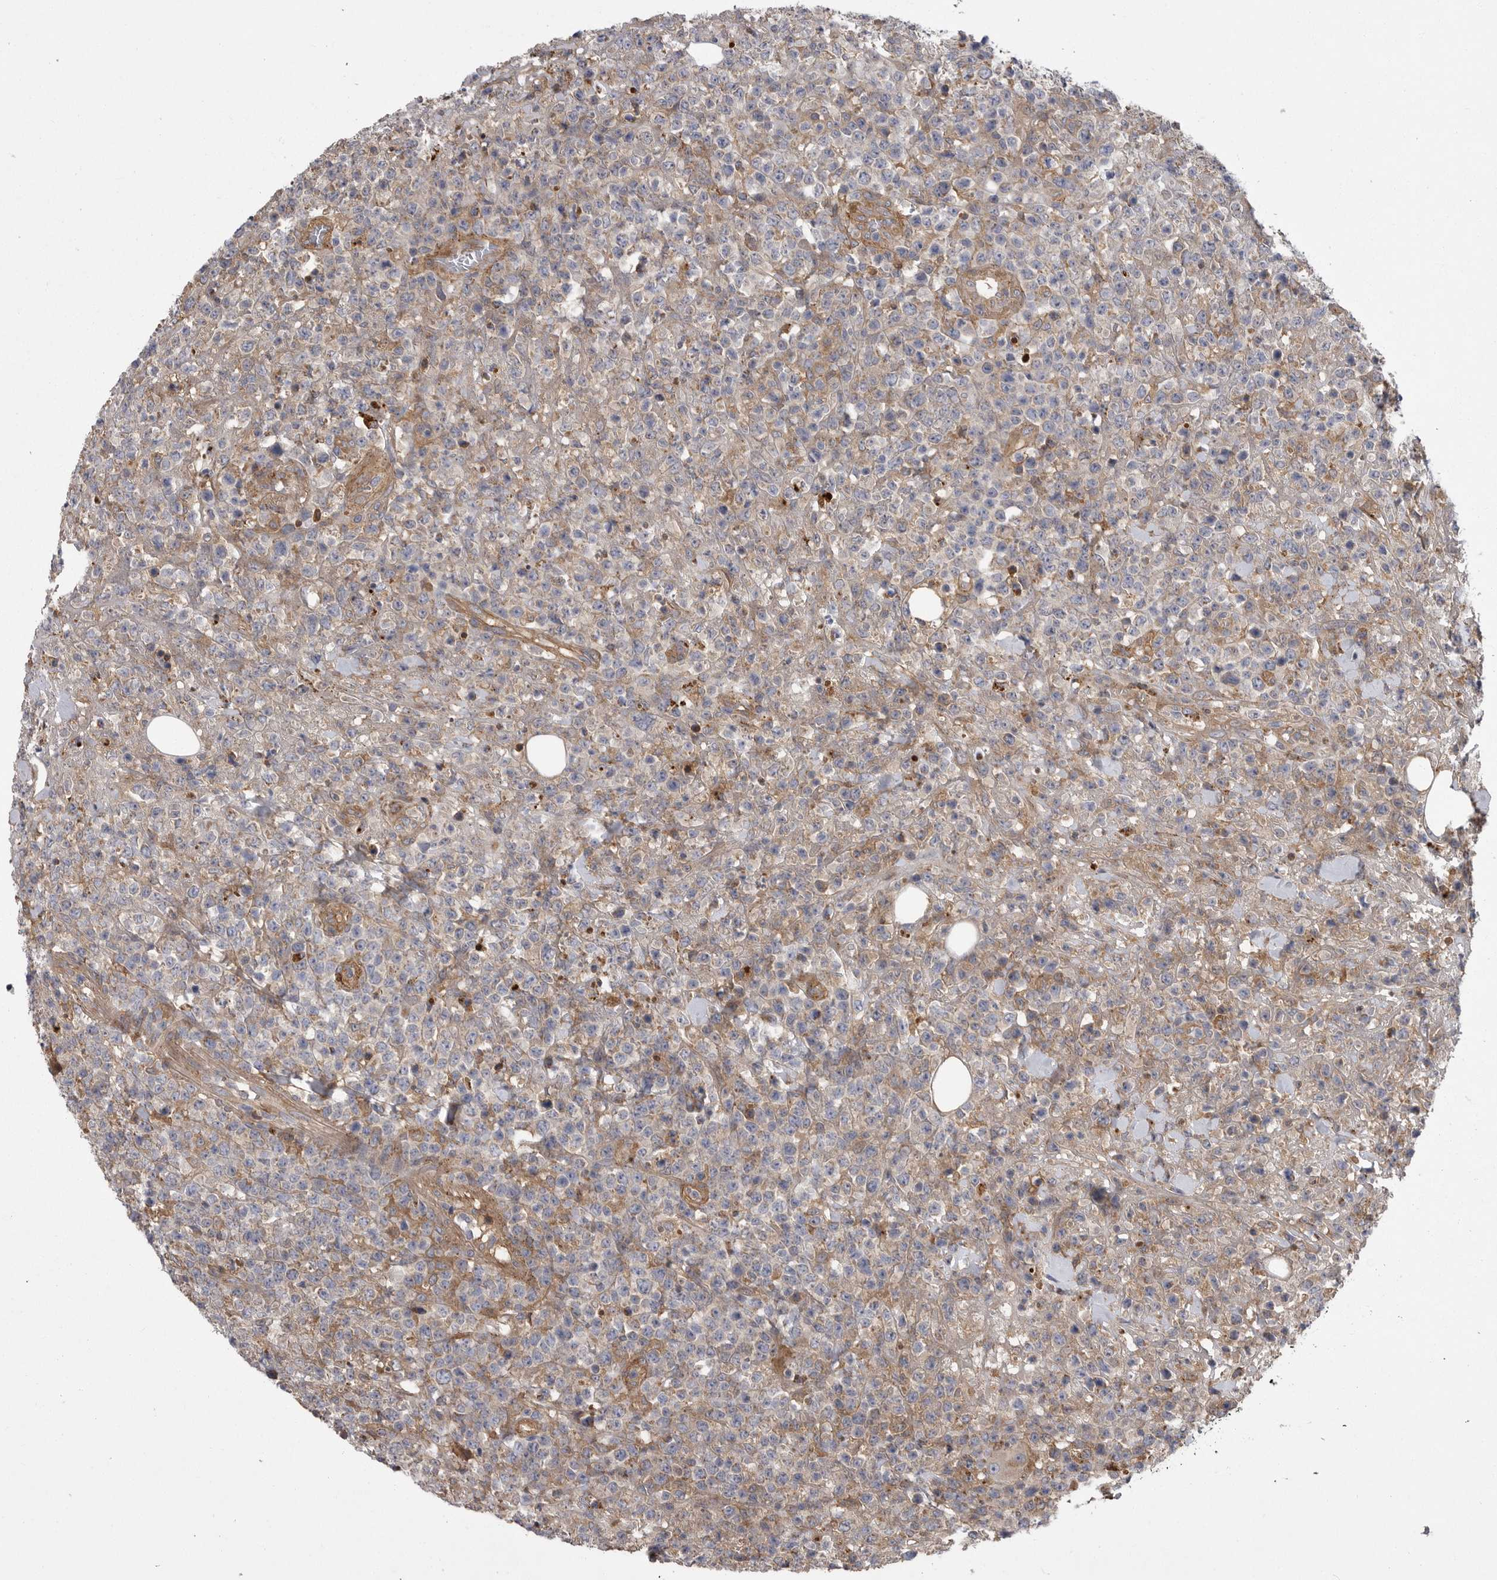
{"staining": {"intensity": "negative", "quantity": "none", "location": "none"}, "tissue": "lymphoma", "cell_type": "Tumor cells", "image_type": "cancer", "snomed": [{"axis": "morphology", "description": "Malignant lymphoma, non-Hodgkin's type, High grade"}, {"axis": "topography", "description": "Colon"}], "caption": "Tumor cells show no significant protein staining in high-grade malignant lymphoma, non-Hodgkin's type.", "gene": "CRP", "patient": {"sex": "female", "age": 53}}